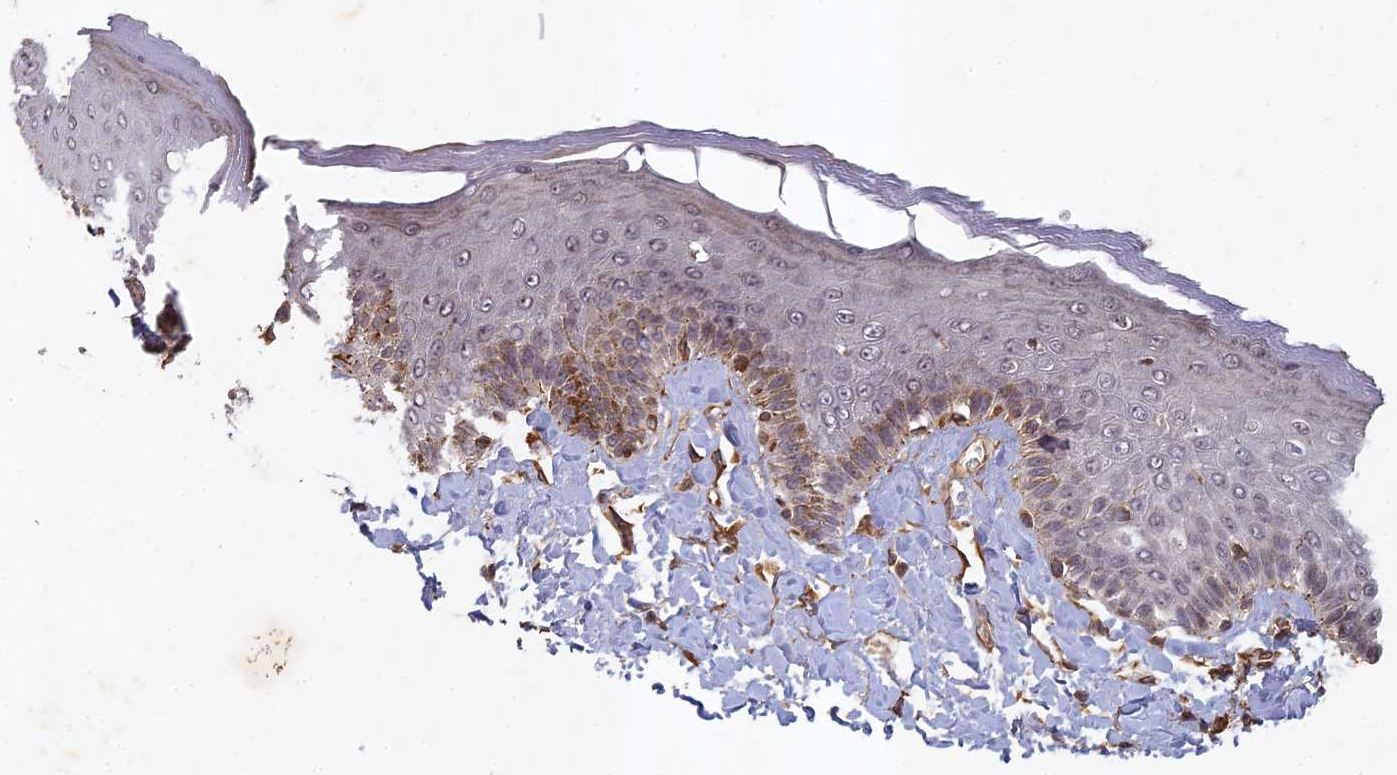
{"staining": {"intensity": "moderate", "quantity": "<25%", "location": "cytoplasmic/membranous"}, "tissue": "skin", "cell_type": "Epidermal cells", "image_type": "normal", "snomed": [{"axis": "morphology", "description": "Normal tissue, NOS"}, {"axis": "topography", "description": "Anal"}], "caption": "IHC histopathology image of normal human skin stained for a protein (brown), which reveals low levels of moderate cytoplasmic/membranous staining in about <25% of epidermal cells.", "gene": "ABCB10", "patient": {"sex": "male", "age": 69}}